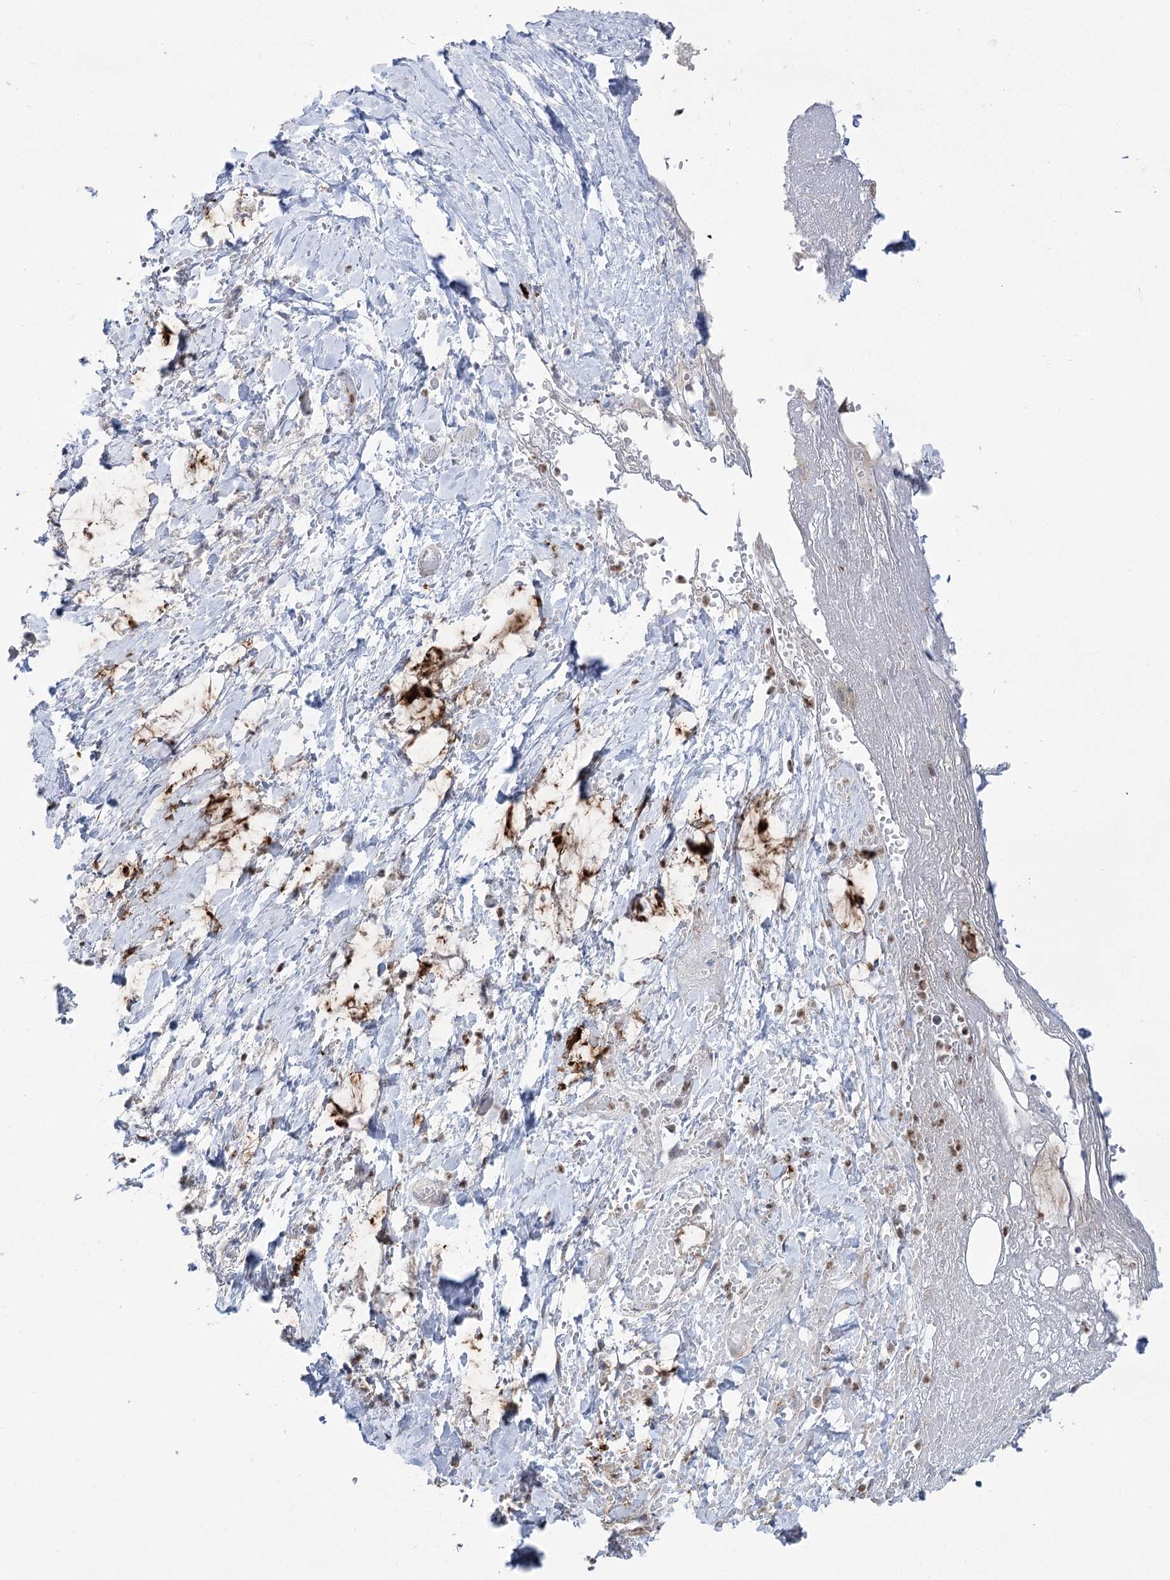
{"staining": {"intensity": "weak", "quantity": ">75%", "location": "cytoplasmic/membranous"}, "tissue": "smooth muscle", "cell_type": "Smooth muscle cells", "image_type": "normal", "snomed": [{"axis": "morphology", "description": "Normal tissue, NOS"}, {"axis": "morphology", "description": "Adenocarcinoma, NOS"}, {"axis": "topography", "description": "Colon"}, {"axis": "topography", "description": "Peripheral nerve tissue"}], "caption": "A brown stain labels weak cytoplasmic/membranous positivity of a protein in smooth muscle cells of normal smooth muscle.", "gene": "SCN11A", "patient": {"sex": "male", "age": 14}}